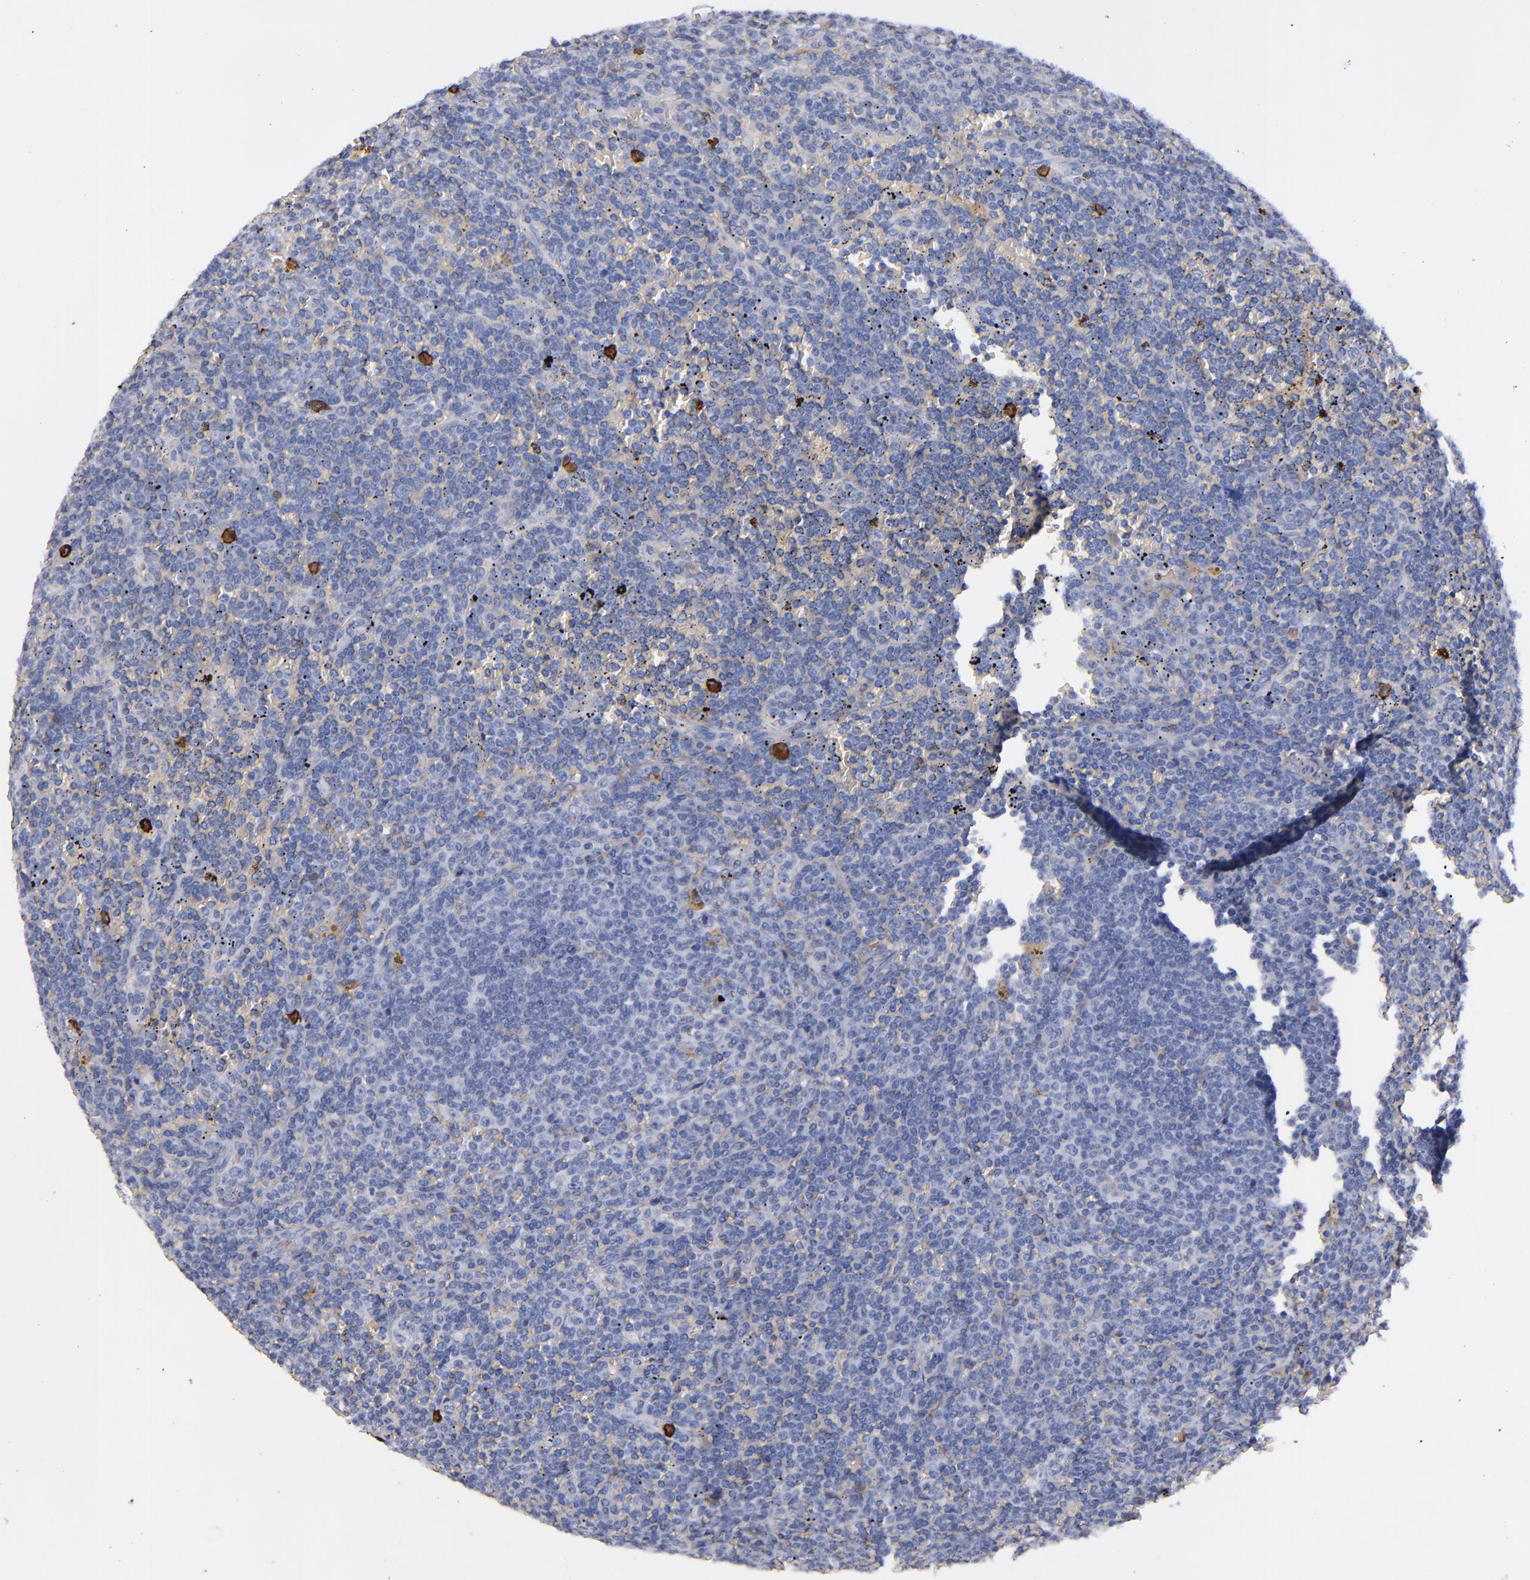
{"staining": {"intensity": "strong", "quantity": "<25%", "location": "cytoplasmic/membranous"}, "tissue": "lymphoma", "cell_type": "Tumor cells", "image_type": "cancer", "snomed": [{"axis": "morphology", "description": "Malignant lymphoma, non-Hodgkin's type, Low grade"}, {"axis": "topography", "description": "Spleen"}], "caption": "Protein staining of lymphoma tissue shows strong cytoplasmic/membranous staining in about <25% of tumor cells.", "gene": "CD38", "patient": {"sex": "male", "age": 80}}